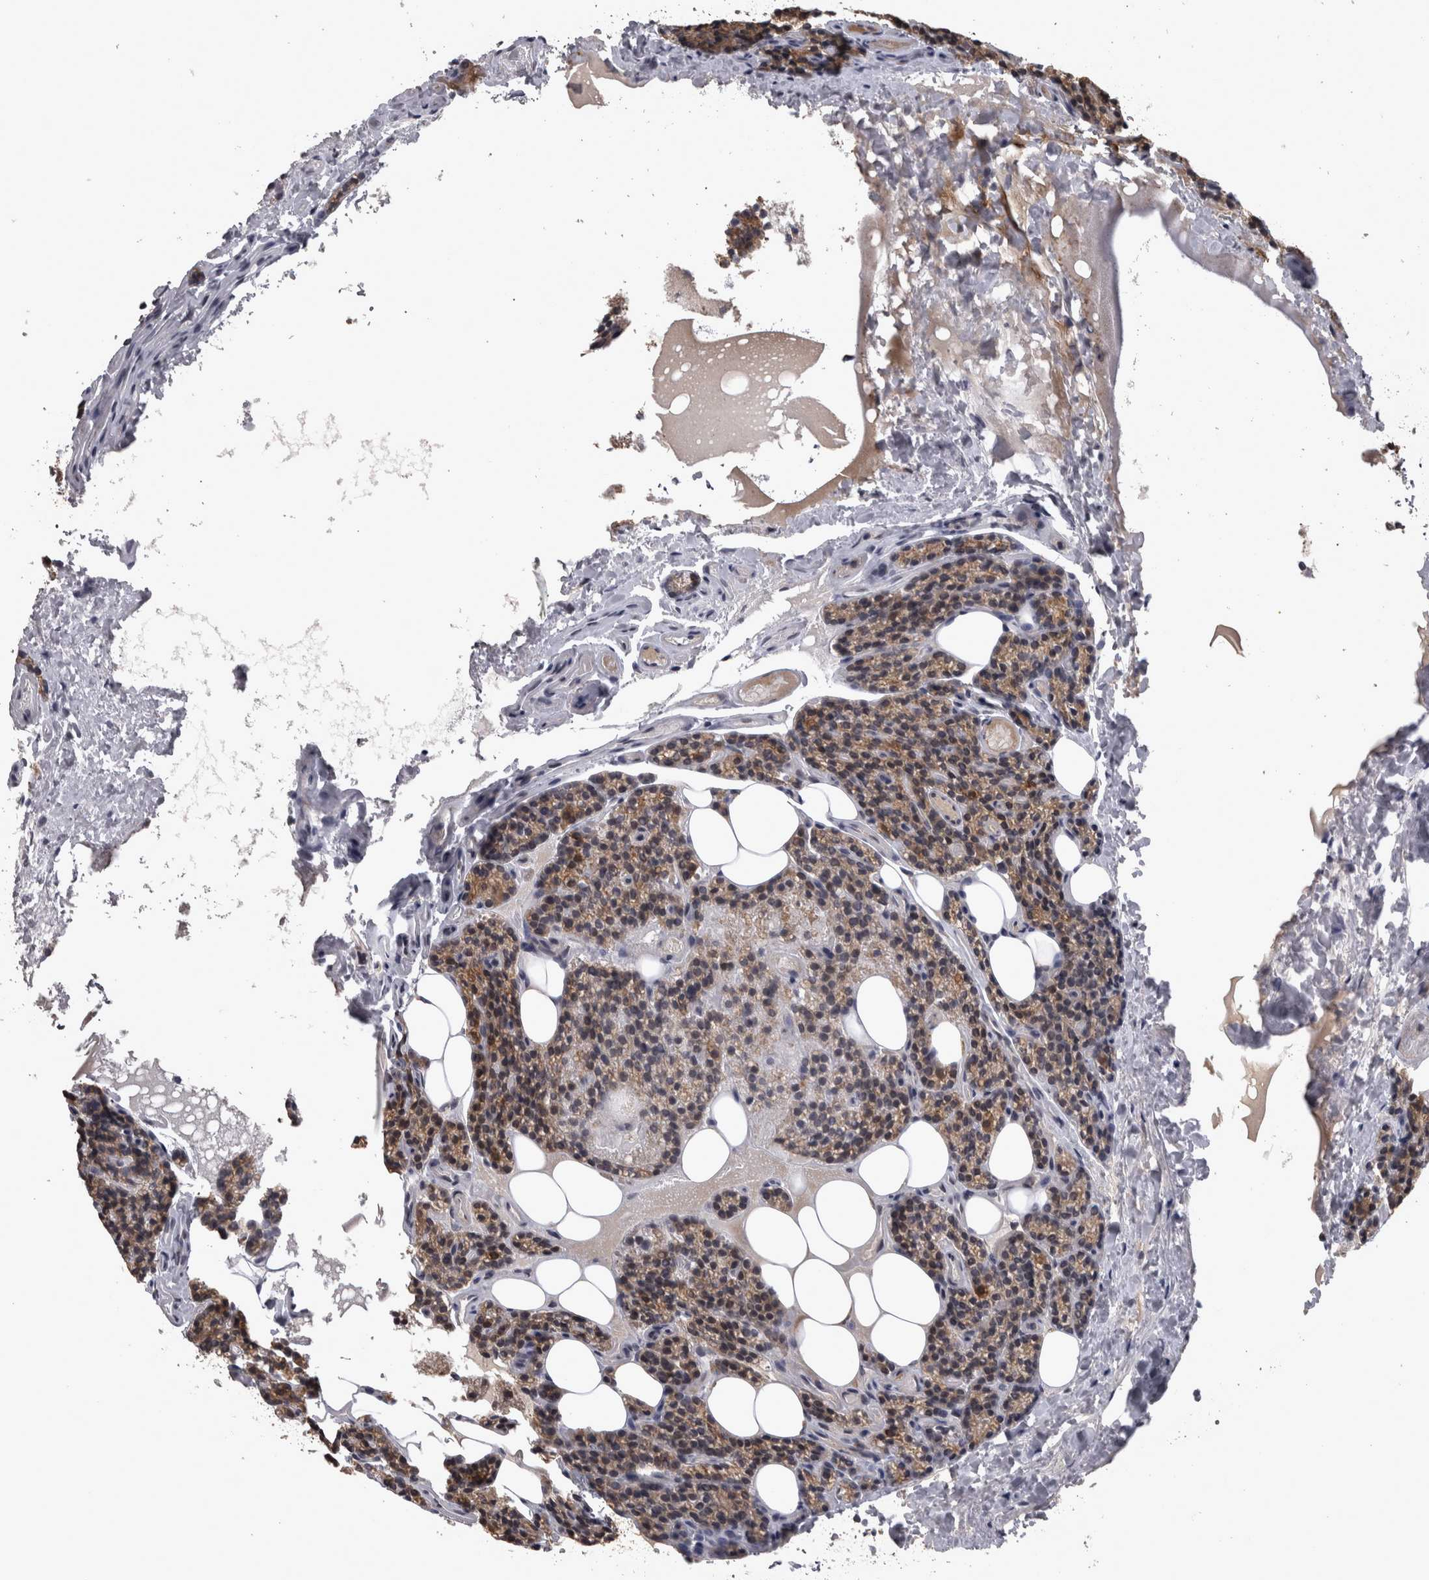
{"staining": {"intensity": "moderate", "quantity": ">75%", "location": "cytoplasmic/membranous"}, "tissue": "parathyroid gland", "cell_type": "Glandular cells", "image_type": "normal", "snomed": [{"axis": "morphology", "description": "Normal tissue, NOS"}, {"axis": "topography", "description": "Parathyroid gland"}], "caption": "Moderate cytoplasmic/membranous positivity for a protein is identified in approximately >75% of glandular cells of benign parathyroid gland using IHC.", "gene": "DBT", "patient": {"sex": "female", "age": 85}}